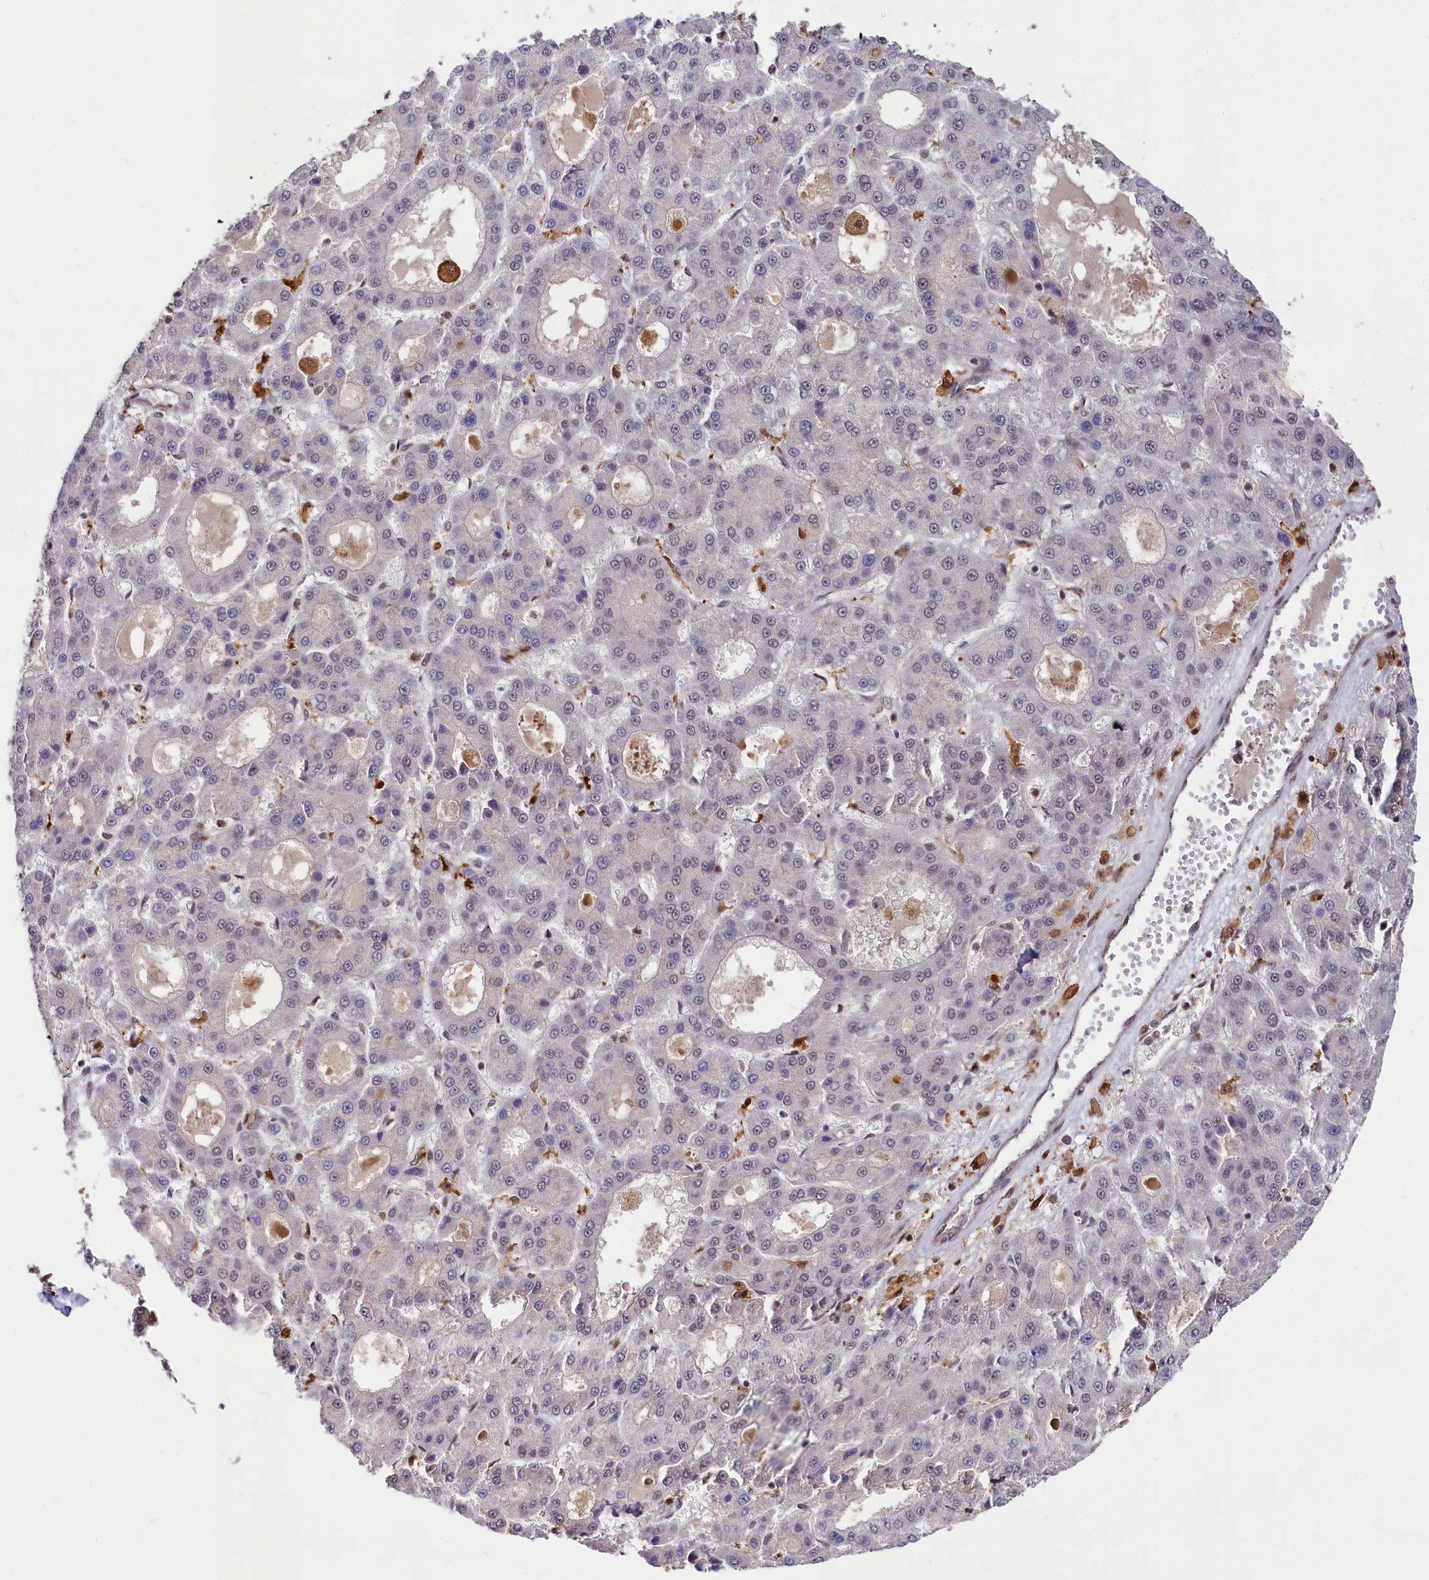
{"staining": {"intensity": "negative", "quantity": "none", "location": "none"}, "tissue": "liver cancer", "cell_type": "Tumor cells", "image_type": "cancer", "snomed": [{"axis": "morphology", "description": "Carcinoma, Hepatocellular, NOS"}, {"axis": "topography", "description": "Liver"}], "caption": "This micrograph is of liver cancer (hepatocellular carcinoma) stained with immunohistochemistry (IHC) to label a protein in brown with the nuclei are counter-stained blue. There is no expression in tumor cells.", "gene": "PPHLN1", "patient": {"sex": "male", "age": 70}}